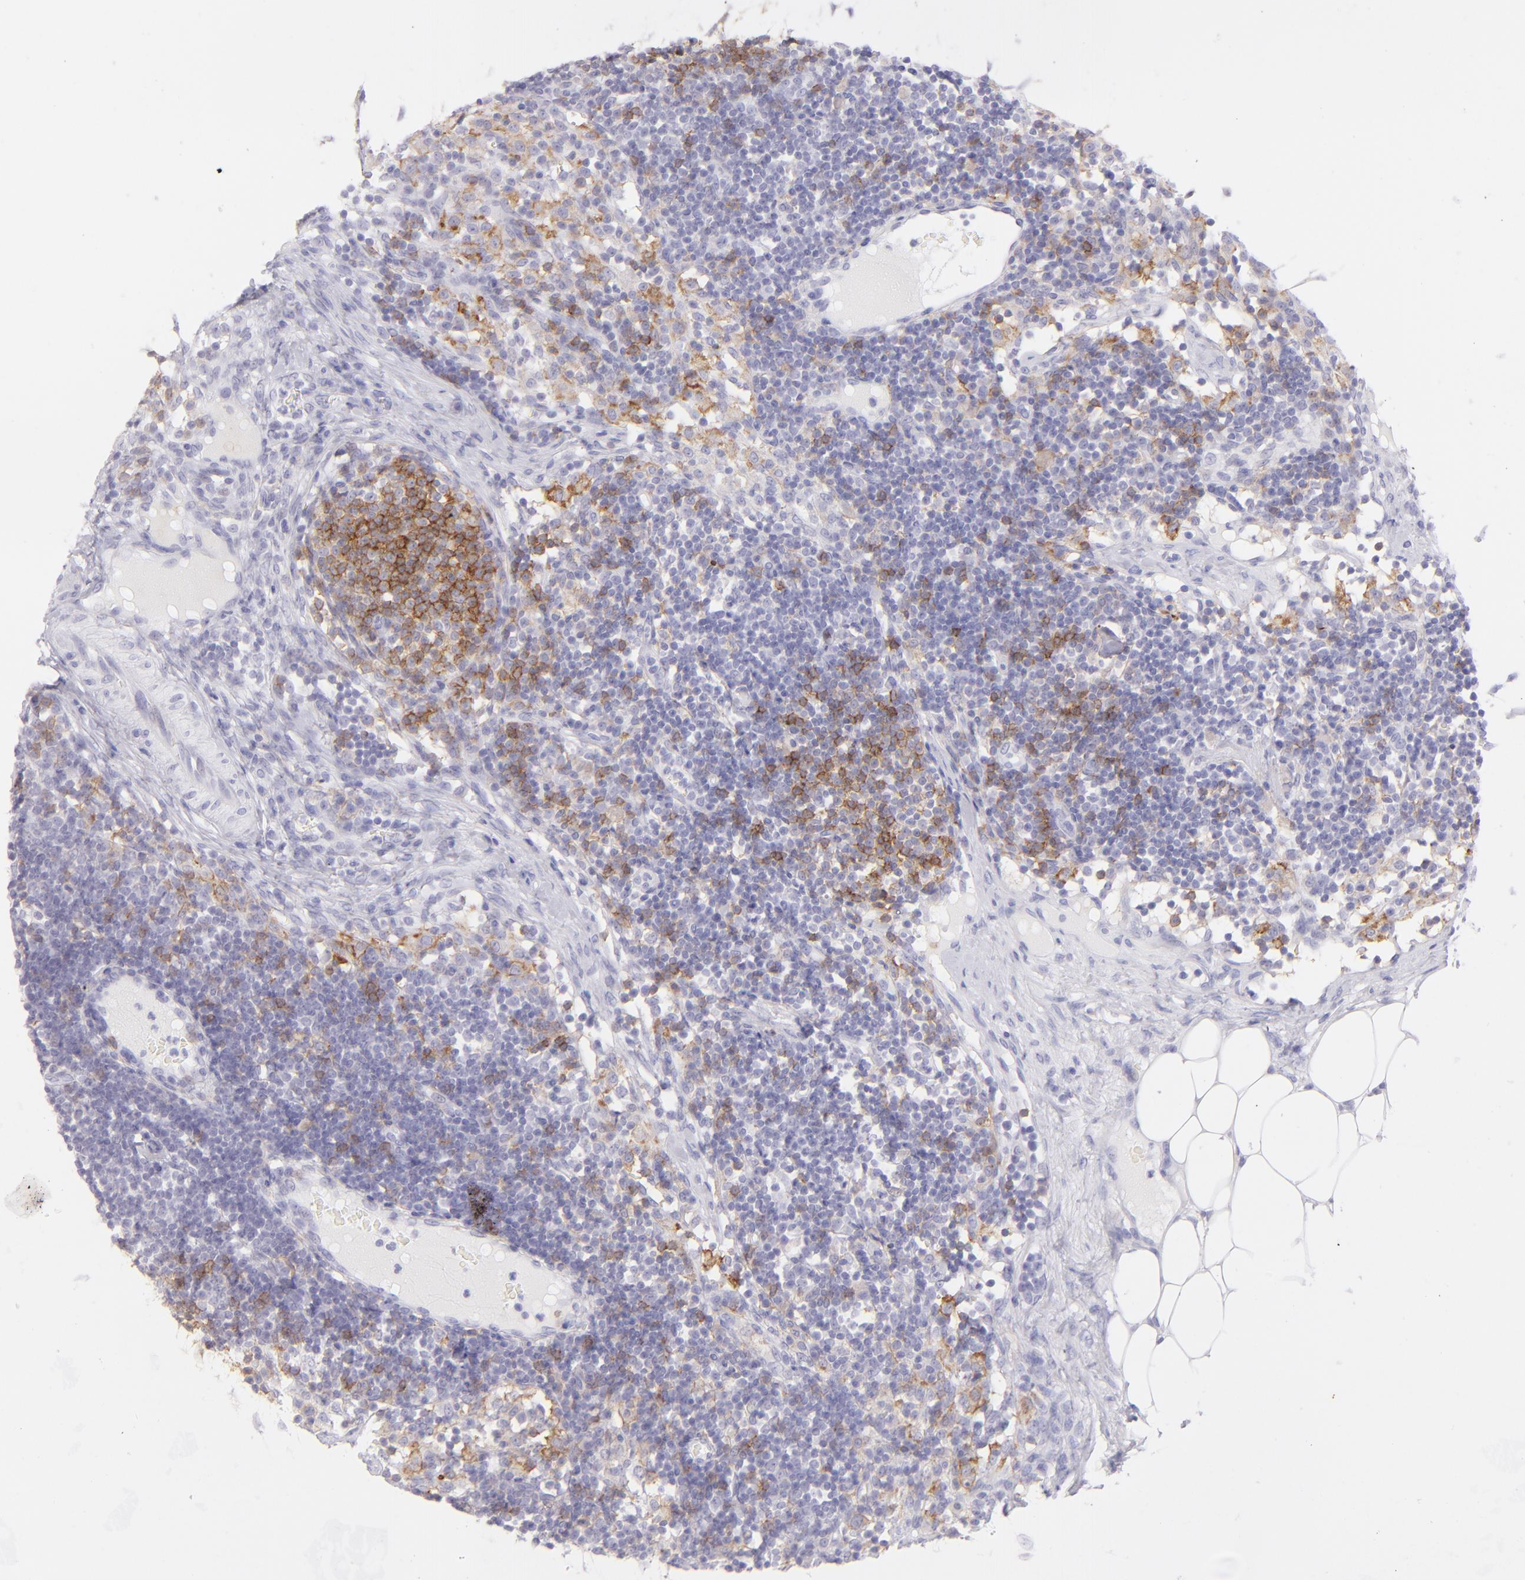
{"staining": {"intensity": "strong", "quantity": "<25%", "location": "cytoplasmic/membranous"}, "tissue": "lymph node", "cell_type": "Non-germinal center cells", "image_type": "normal", "snomed": [{"axis": "morphology", "description": "Normal tissue, NOS"}, {"axis": "topography", "description": "Lymph node"}], "caption": "Immunohistochemistry photomicrograph of normal lymph node: lymph node stained using IHC reveals medium levels of strong protein expression localized specifically in the cytoplasmic/membranous of non-germinal center cells, appearing as a cytoplasmic/membranous brown color.", "gene": "CD72", "patient": {"sex": "female", "age": 42}}